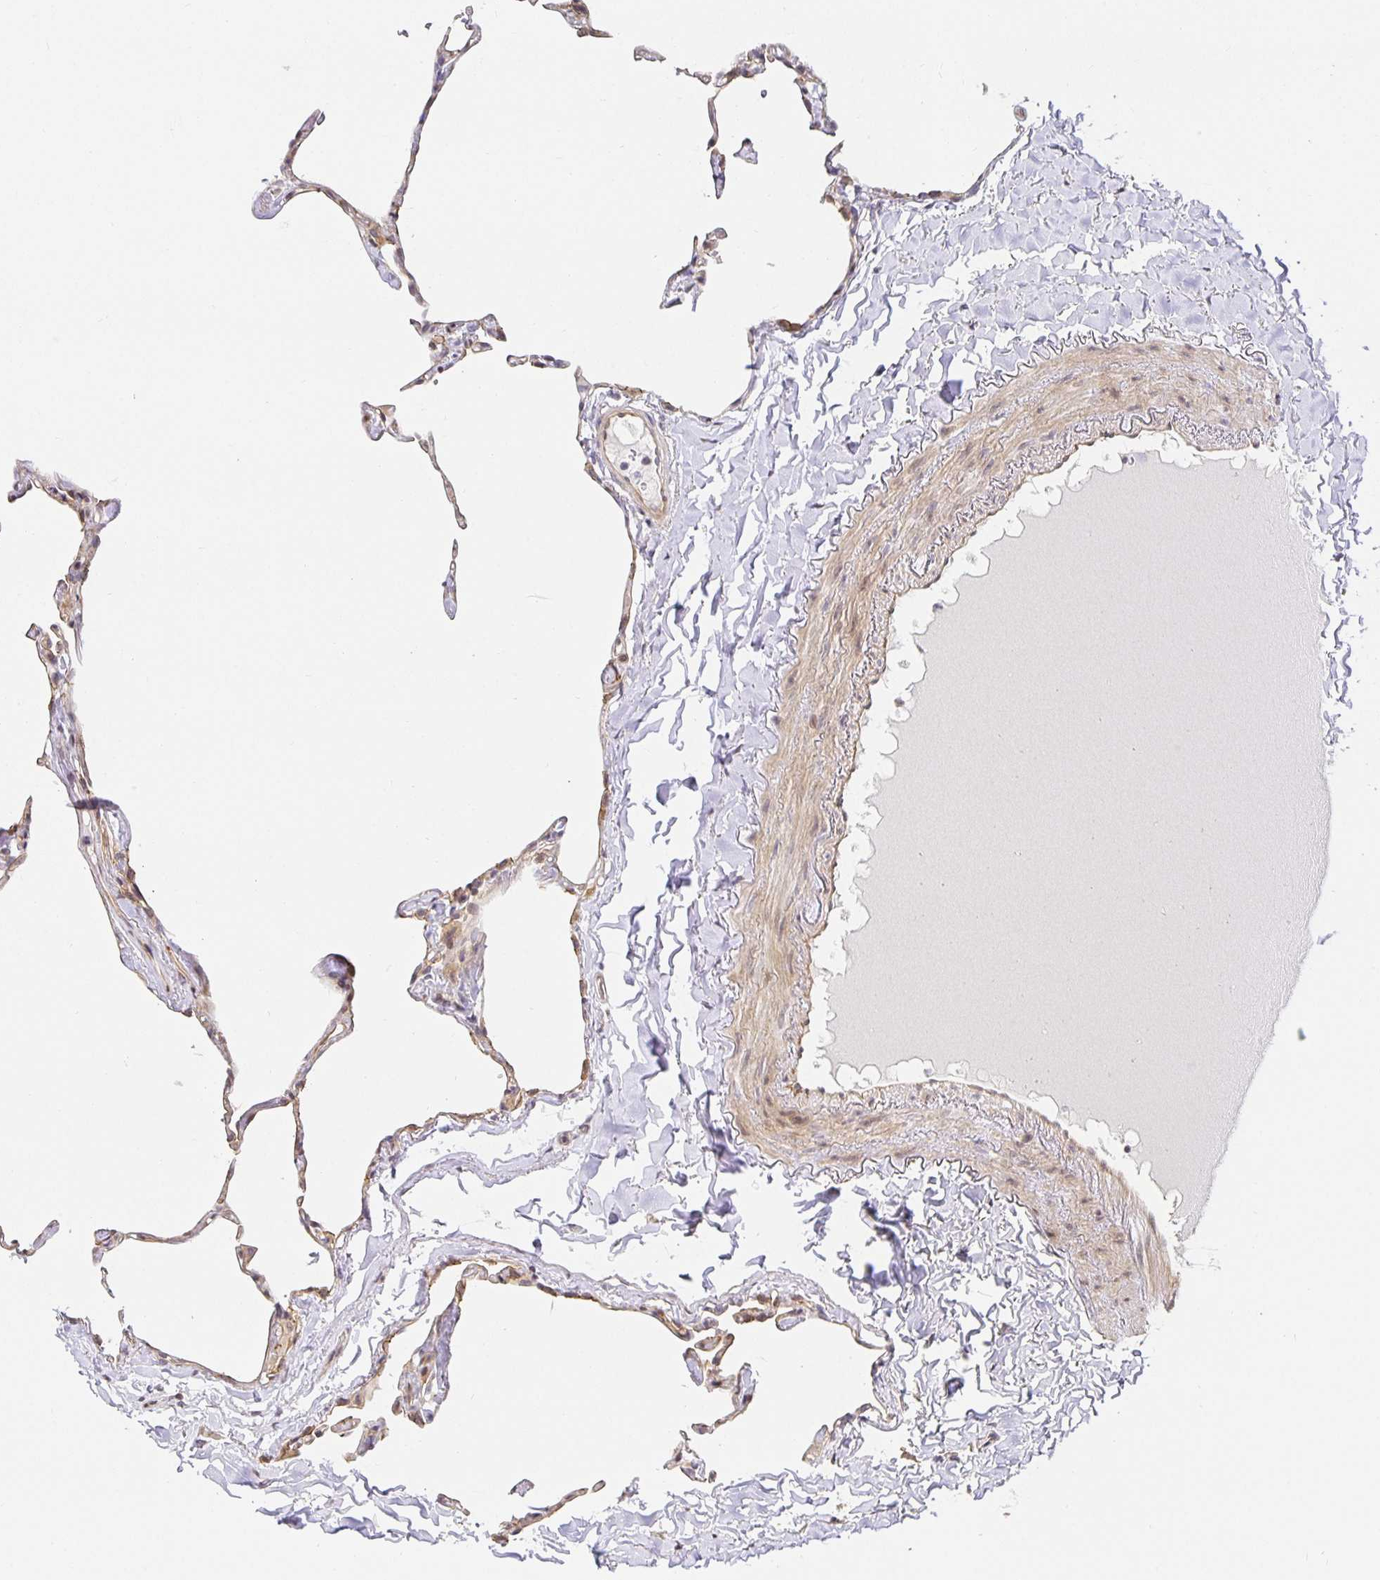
{"staining": {"intensity": "weak", "quantity": ">75%", "location": "cytoplasmic/membranous"}, "tissue": "lung", "cell_type": "Alveolar cells", "image_type": "normal", "snomed": [{"axis": "morphology", "description": "Normal tissue, NOS"}, {"axis": "topography", "description": "Lung"}], "caption": "A brown stain highlights weak cytoplasmic/membranous positivity of a protein in alveolar cells of benign lung.", "gene": "TJP3", "patient": {"sex": "male", "age": 65}}